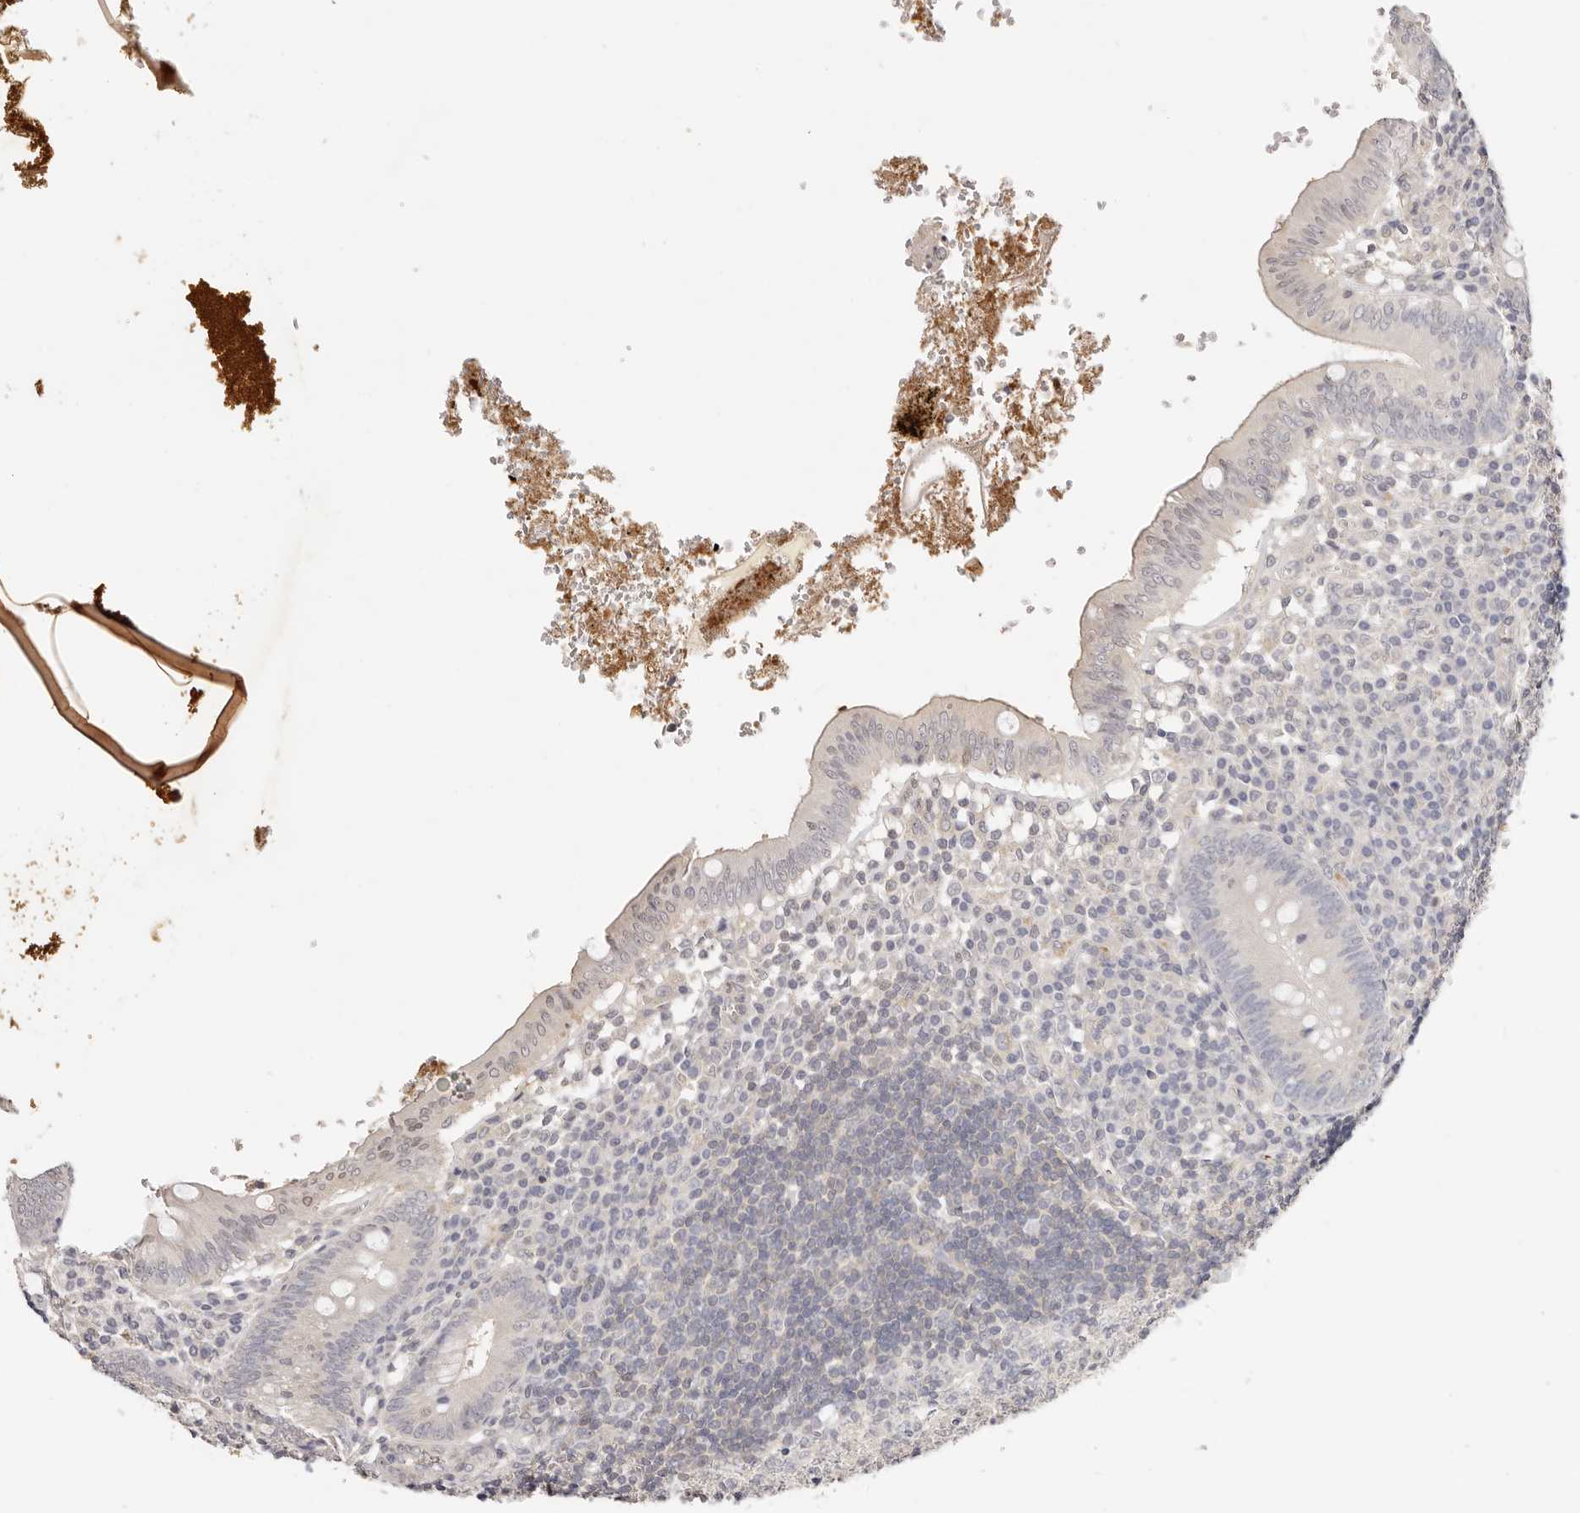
{"staining": {"intensity": "negative", "quantity": "none", "location": "none"}, "tissue": "appendix", "cell_type": "Glandular cells", "image_type": "normal", "snomed": [{"axis": "morphology", "description": "Normal tissue, NOS"}, {"axis": "topography", "description": "Appendix"}], "caption": "Protein analysis of benign appendix displays no significant expression in glandular cells.", "gene": "GGPS1", "patient": {"sex": "male", "age": 8}}